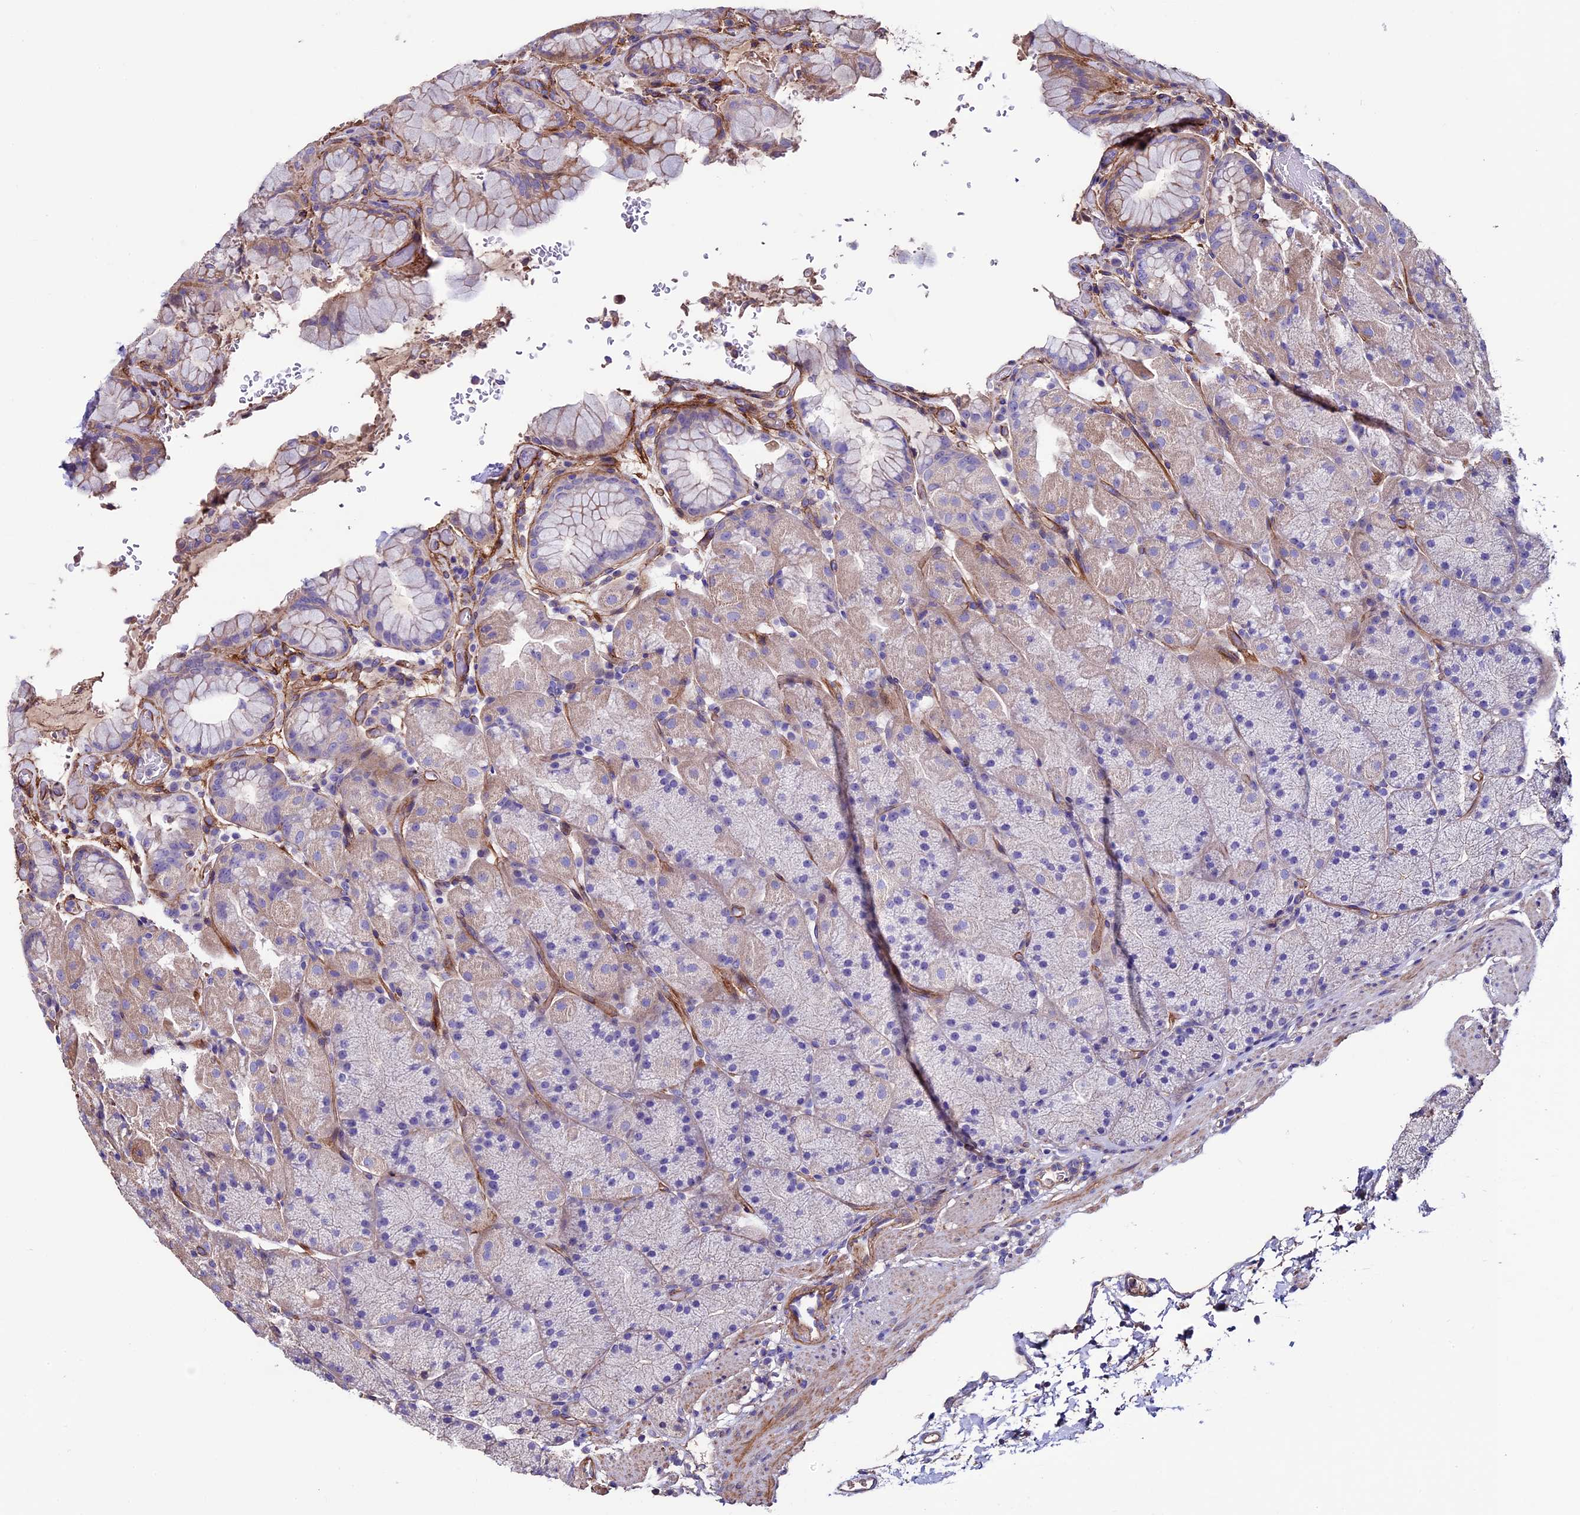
{"staining": {"intensity": "moderate", "quantity": "<25%", "location": "cytoplasmic/membranous"}, "tissue": "stomach", "cell_type": "Glandular cells", "image_type": "normal", "snomed": [{"axis": "morphology", "description": "Normal tissue, NOS"}, {"axis": "topography", "description": "Stomach, upper"}, {"axis": "topography", "description": "Stomach, lower"}], "caption": "Normal stomach shows moderate cytoplasmic/membranous expression in approximately <25% of glandular cells, visualized by immunohistochemistry. (IHC, brightfield microscopy, high magnification).", "gene": "EVA1B", "patient": {"sex": "male", "age": 67}}